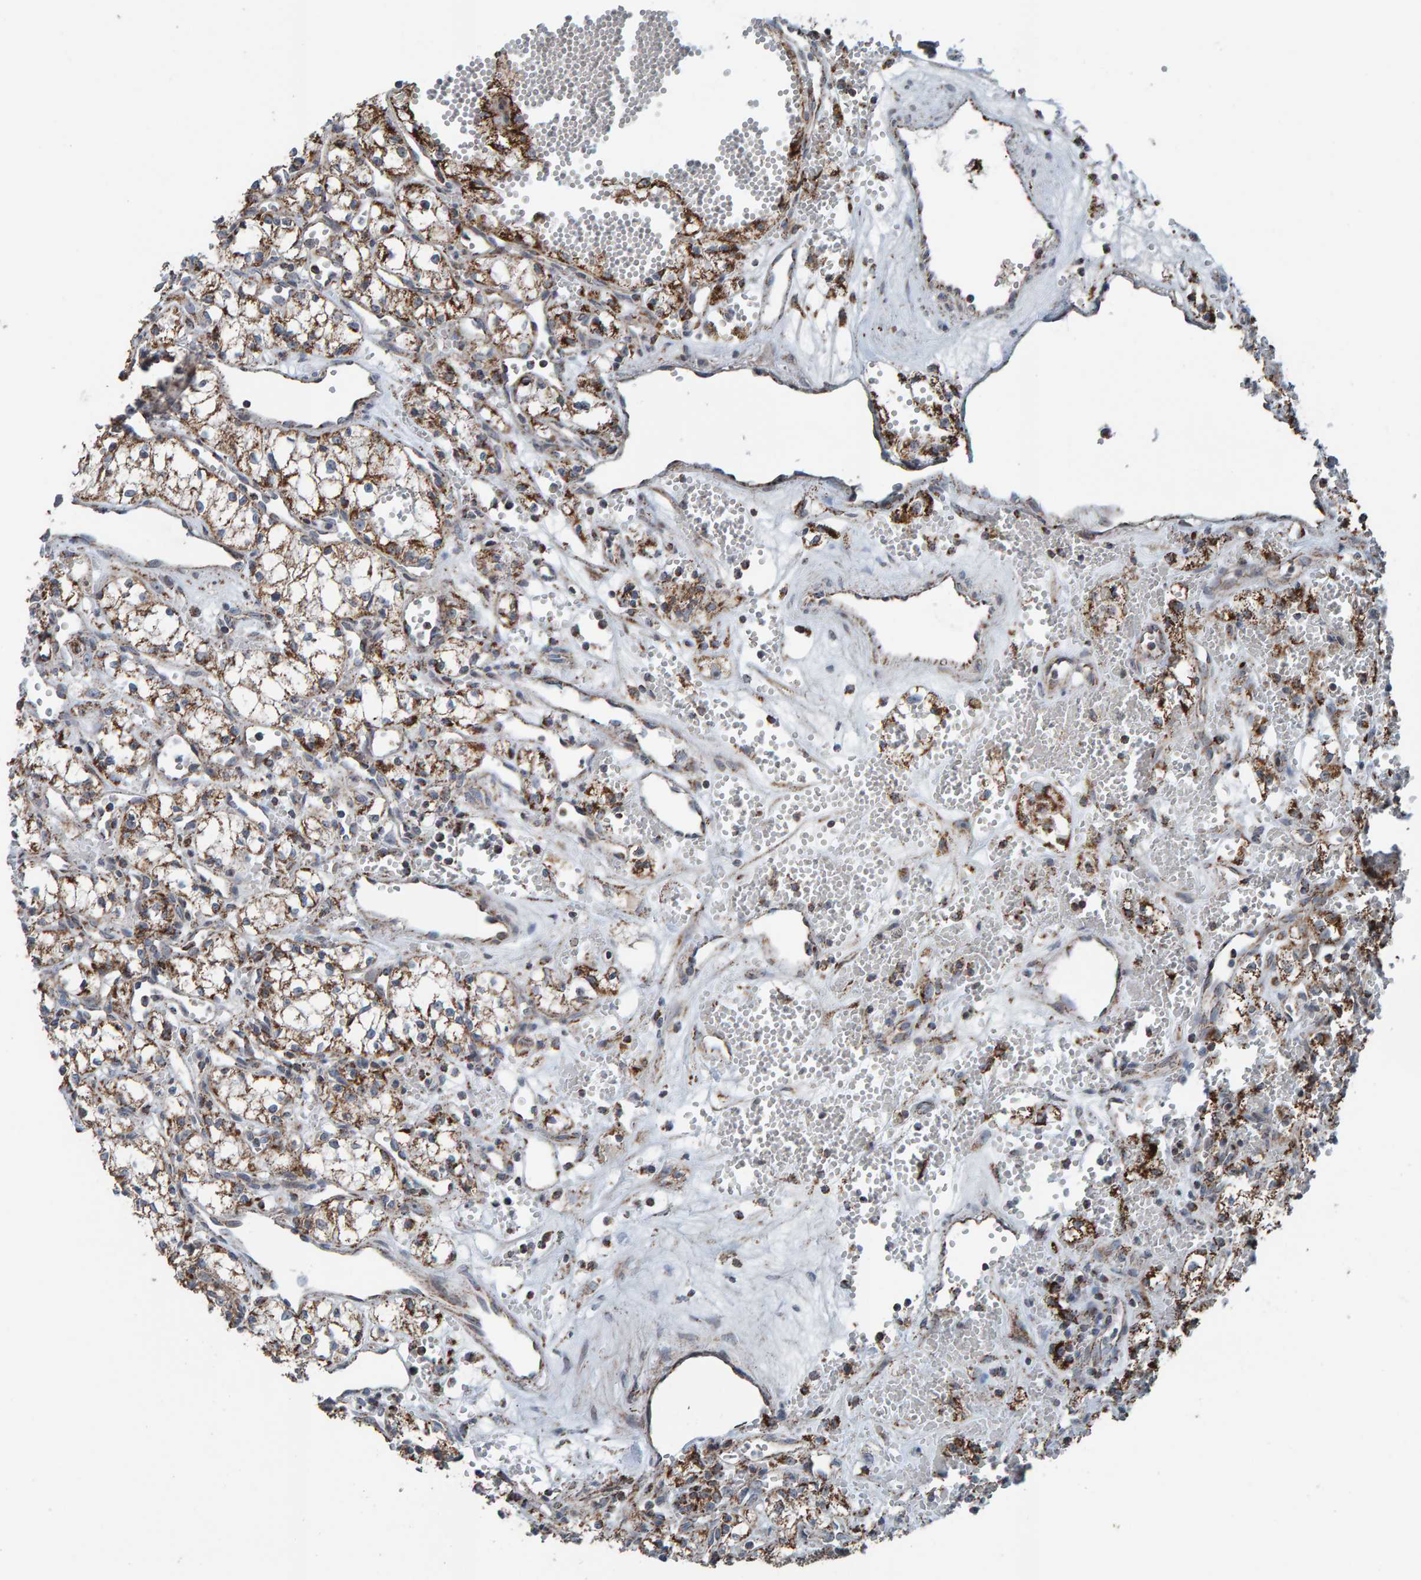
{"staining": {"intensity": "moderate", "quantity": ">75%", "location": "cytoplasmic/membranous"}, "tissue": "renal cancer", "cell_type": "Tumor cells", "image_type": "cancer", "snomed": [{"axis": "morphology", "description": "Adenocarcinoma, NOS"}, {"axis": "topography", "description": "Kidney"}], "caption": "Tumor cells reveal medium levels of moderate cytoplasmic/membranous expression in approximately >75% of cells in adenocarcinoma (renal).", "gene": "ZNF48", "patient": {"sex": "male", "age": 59}}